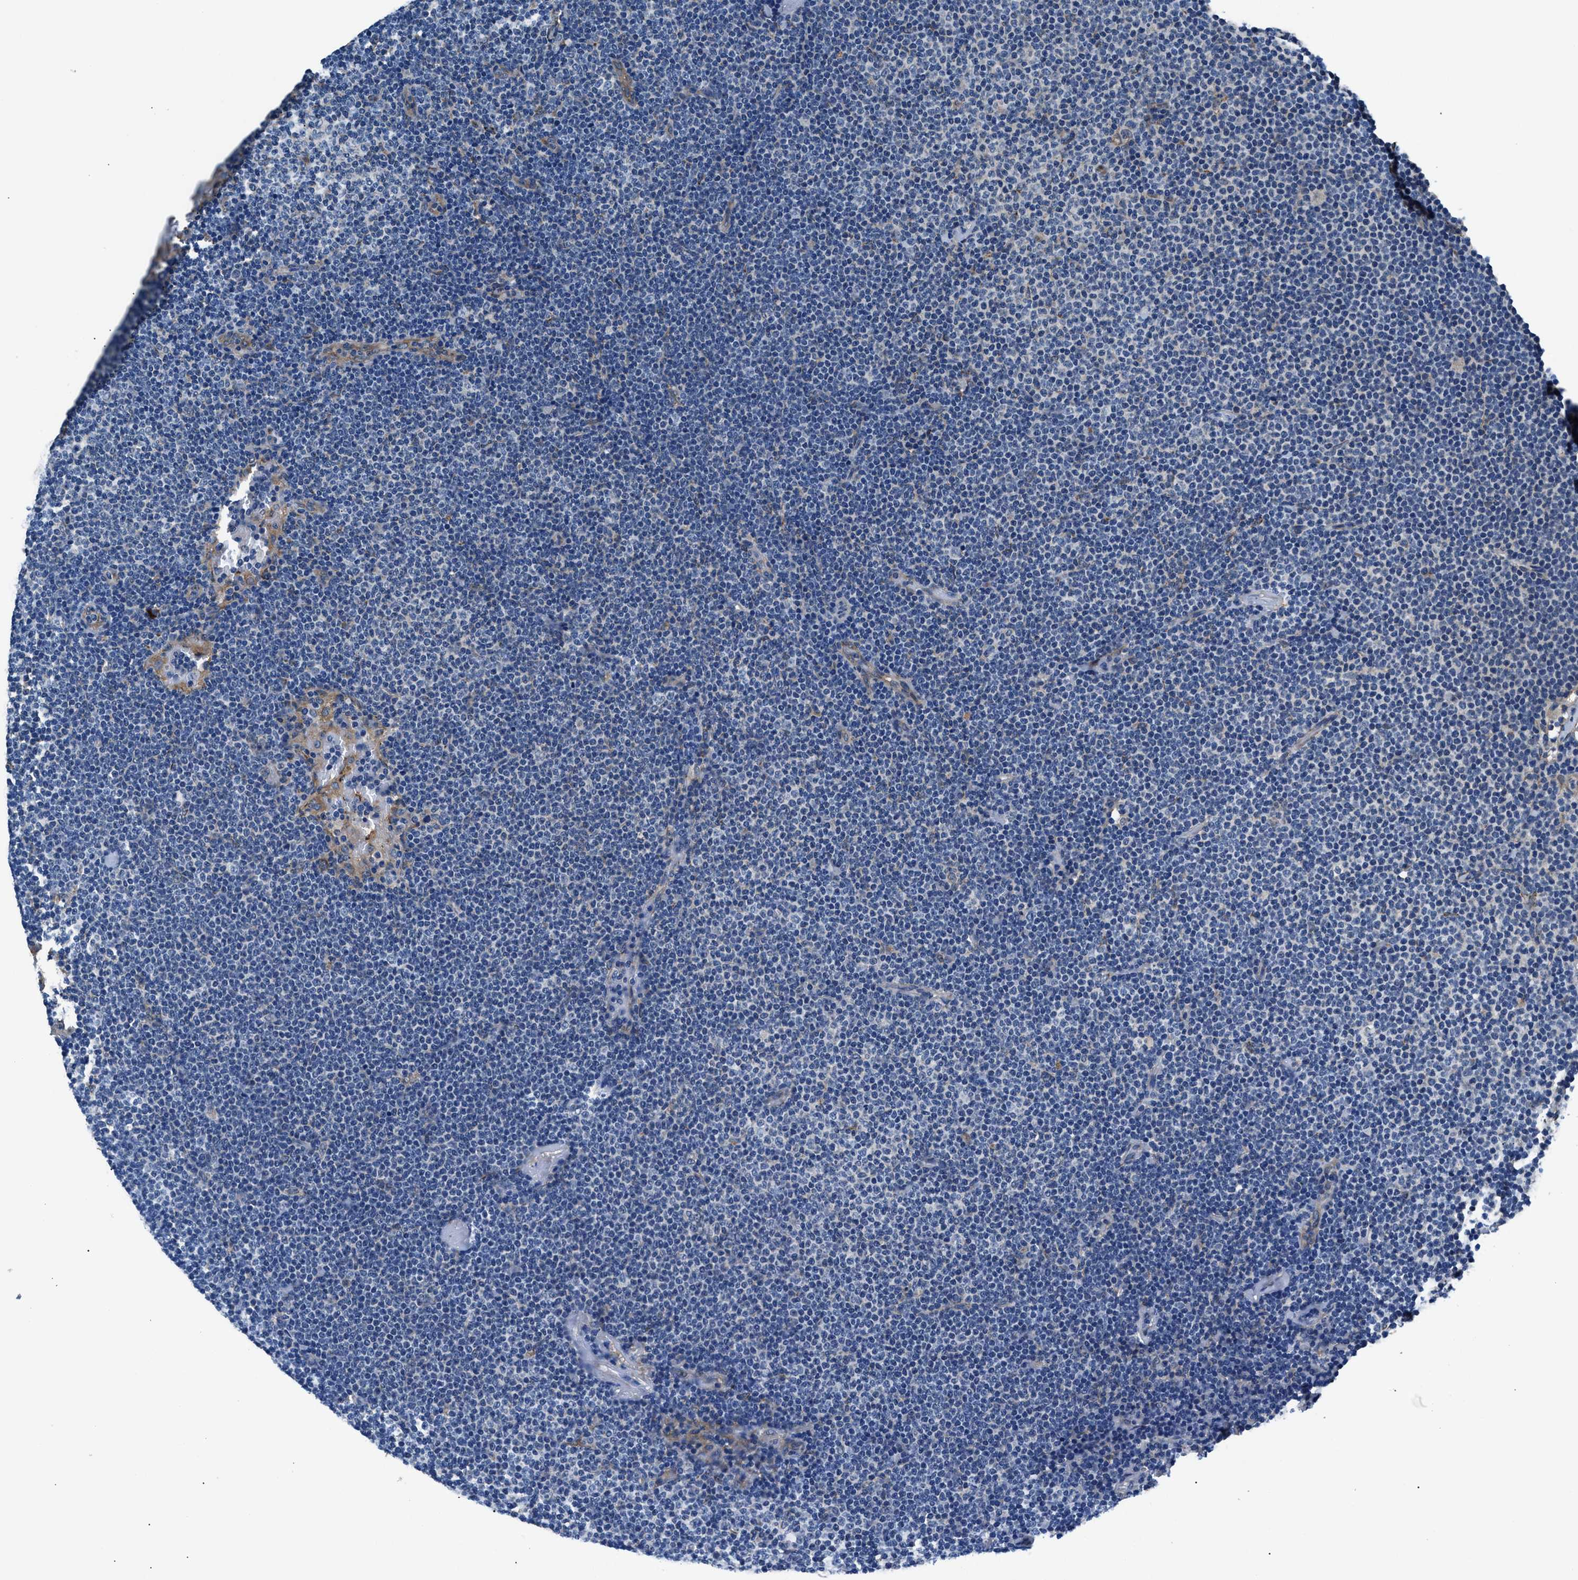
{"staining": {"intensity": "negative", "quantity": "none", "location": "none"}, "tissue": "lymphoma", "cell_type": "Tumor cells", "image_type": "cancer", "snomed": [{"axis": "morphology", "description": "Malignant lymphoma, non-Hodgkin's type, Low grade"}, {"axis": "topography", "description": "Lymph node"}], "caption": "Histopathology image shows no protein staining in tumor cells of lymphoma tissue. Brightfield microscopy of IHC stained with DAB (3,3'-diaminobenzidine) (brown) and hematoxylin (blue), captured at high magnification.", "gene": "PRTFDC1", "patient": {"sex": "female", "age": 53}}